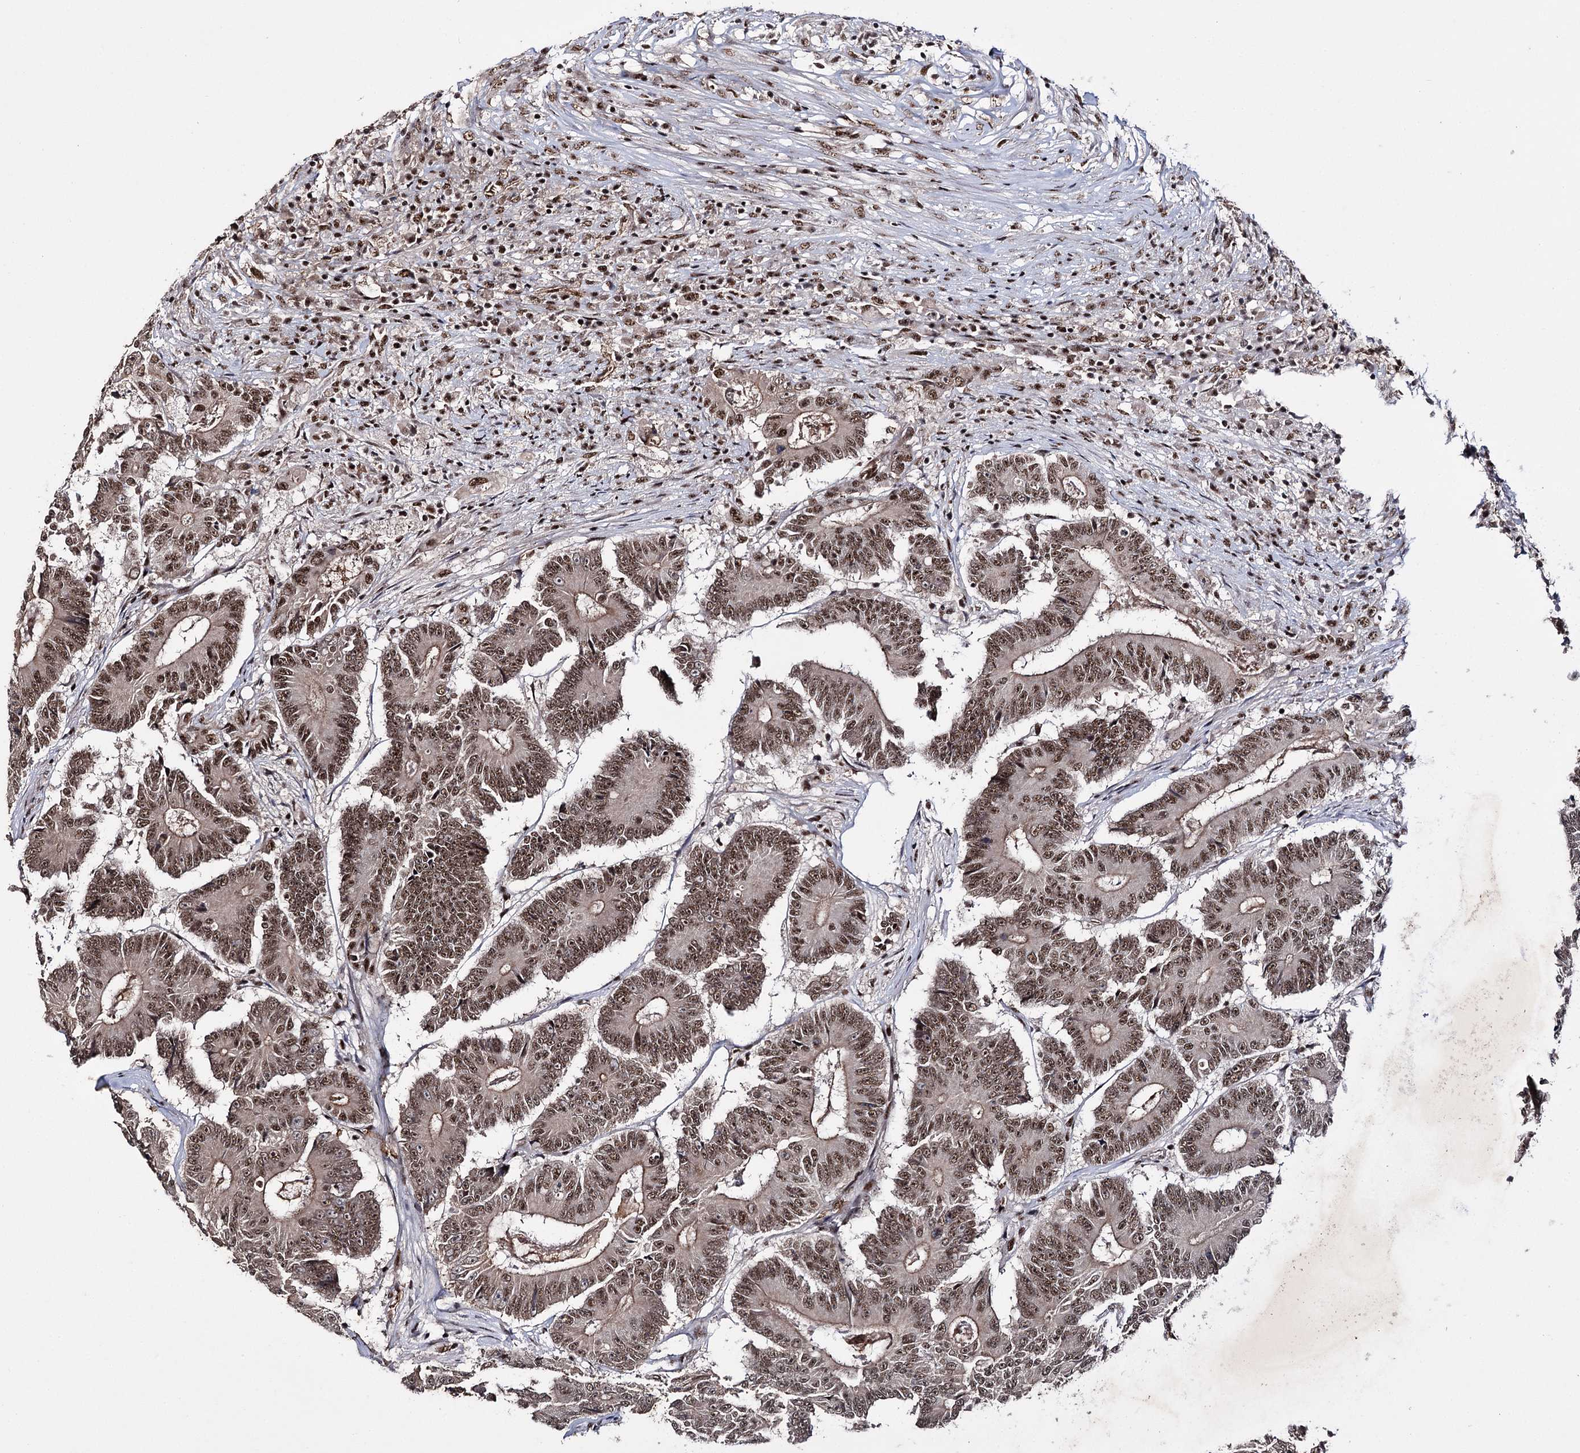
{"staining": {"intensity": "moderate", "quantity": ">75%", "location": "nuclear"}, "tissue": "colorectal cancer", "cell_type": "Tumor cells", "image_type": "cancer", "snomed": [{"axis": "morphology", "description": "Adenocarcinoma, NOS"}, {"axis": "topography", "description": "Colon"}], "caption": "A micrograph of human colorectal cancer stained for a protein demonstrates moderate nuclear brown staining in tumor cells. (DAB IHC, brown staining for protein, blue staining for nuclei).", "gene": "PRPF40A", "patient": {"sex": "male", "age": 83}}